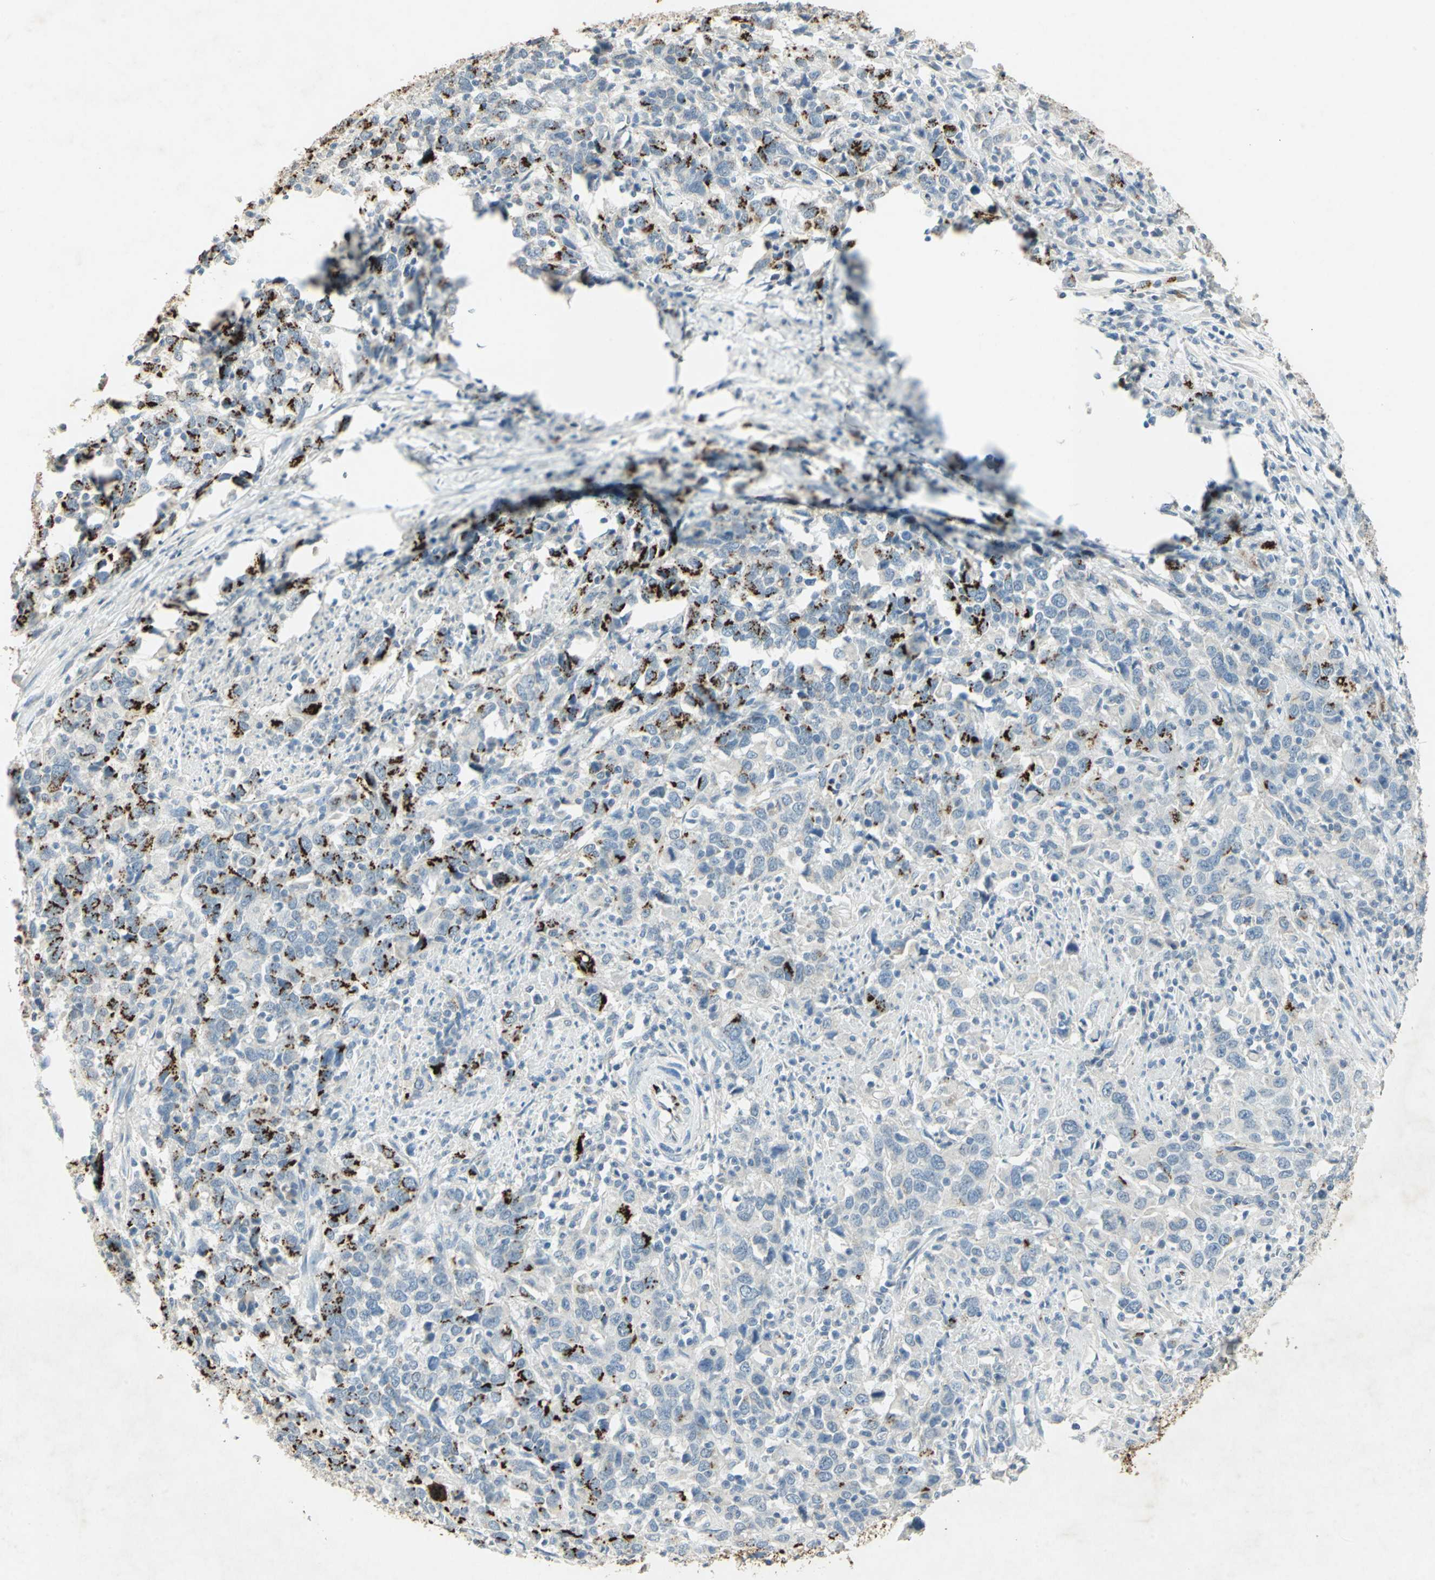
{"staining": {"intensity": "strong", "quantity": "<25%", "location": "cytoplasmic/membranous"}, "tissue": "urothelial cancer", "cell_type": "Tumor cells", "image_type": "cancer", "snomed": [{"axis": "morphology", "description": "Urothelial carcinoma, High grade"}, {"axis": "topography", "description": "Urinary bladder"}], "caption": "Protein staining of urothelial carcinoma (high-grade) tissue shows strong cytoplasmic/membranous expression in approximately <25% of tumor cells.", "gene": "CAMK2B", "patient": {"sex": "male", "age": 61}}